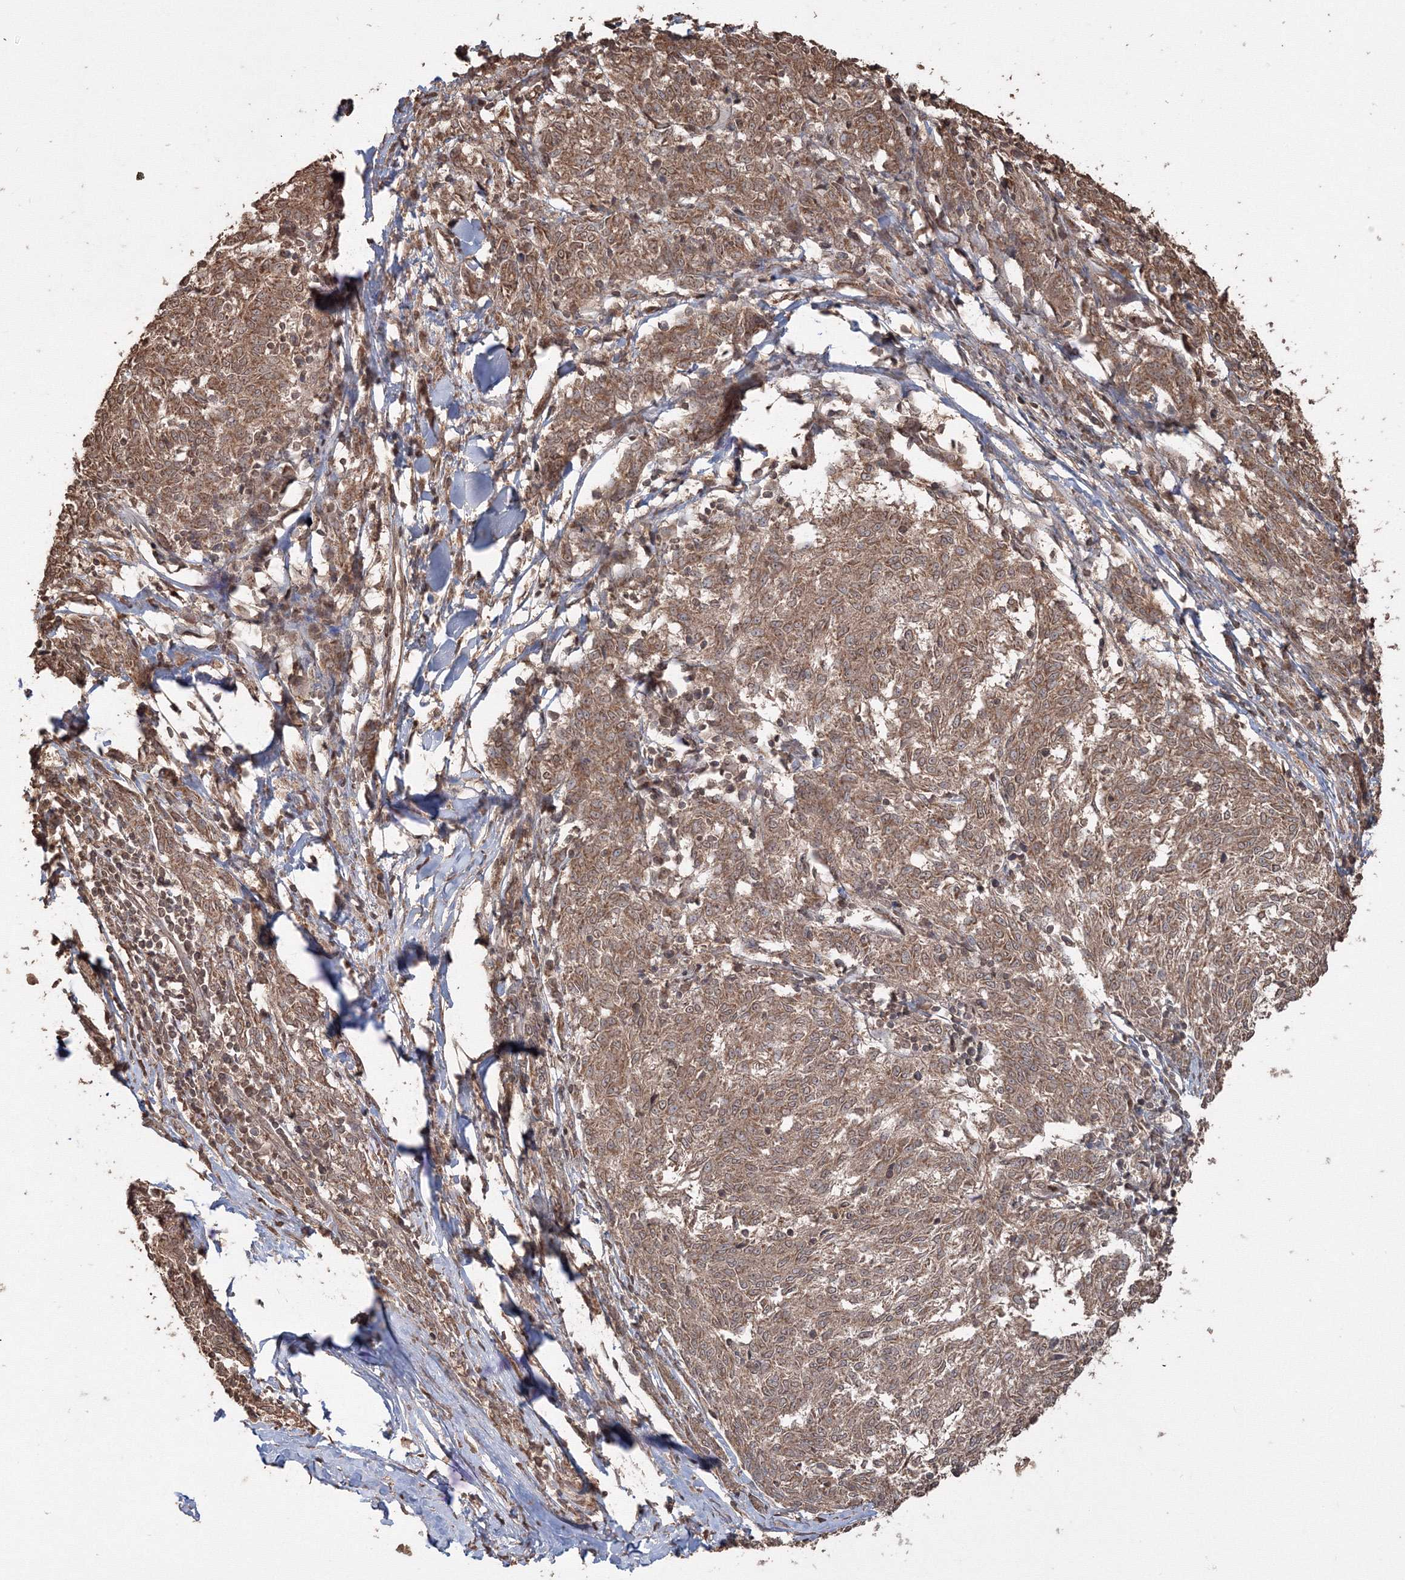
{"staining": {"intensity": "moderate", "quantity": ">75%", "location": "cytoplasmic/membranous"}, "tissue": "melanoma", "cell_type": "Tumor cells", "image_type": "cancer", "snomed": [{"axis": "morphology", "description": "Malignant melanoma, NOS"}, {"axis": "topography", "description": "Skin"}], "caption": "Immunohistochemistry (IHC) photomicrograph of neoplastic tissue: malignant melanoma stained using immunohistochemistry (IHC) demonstrates medium levels of moderate protein expression localized specifically in the cytoplasmic/membranous of tumor cells, appearing as a cytoplasmic/membranous brown color.", "gene": "CCDC122", "patient": {"sex": "female", "age": 72}}